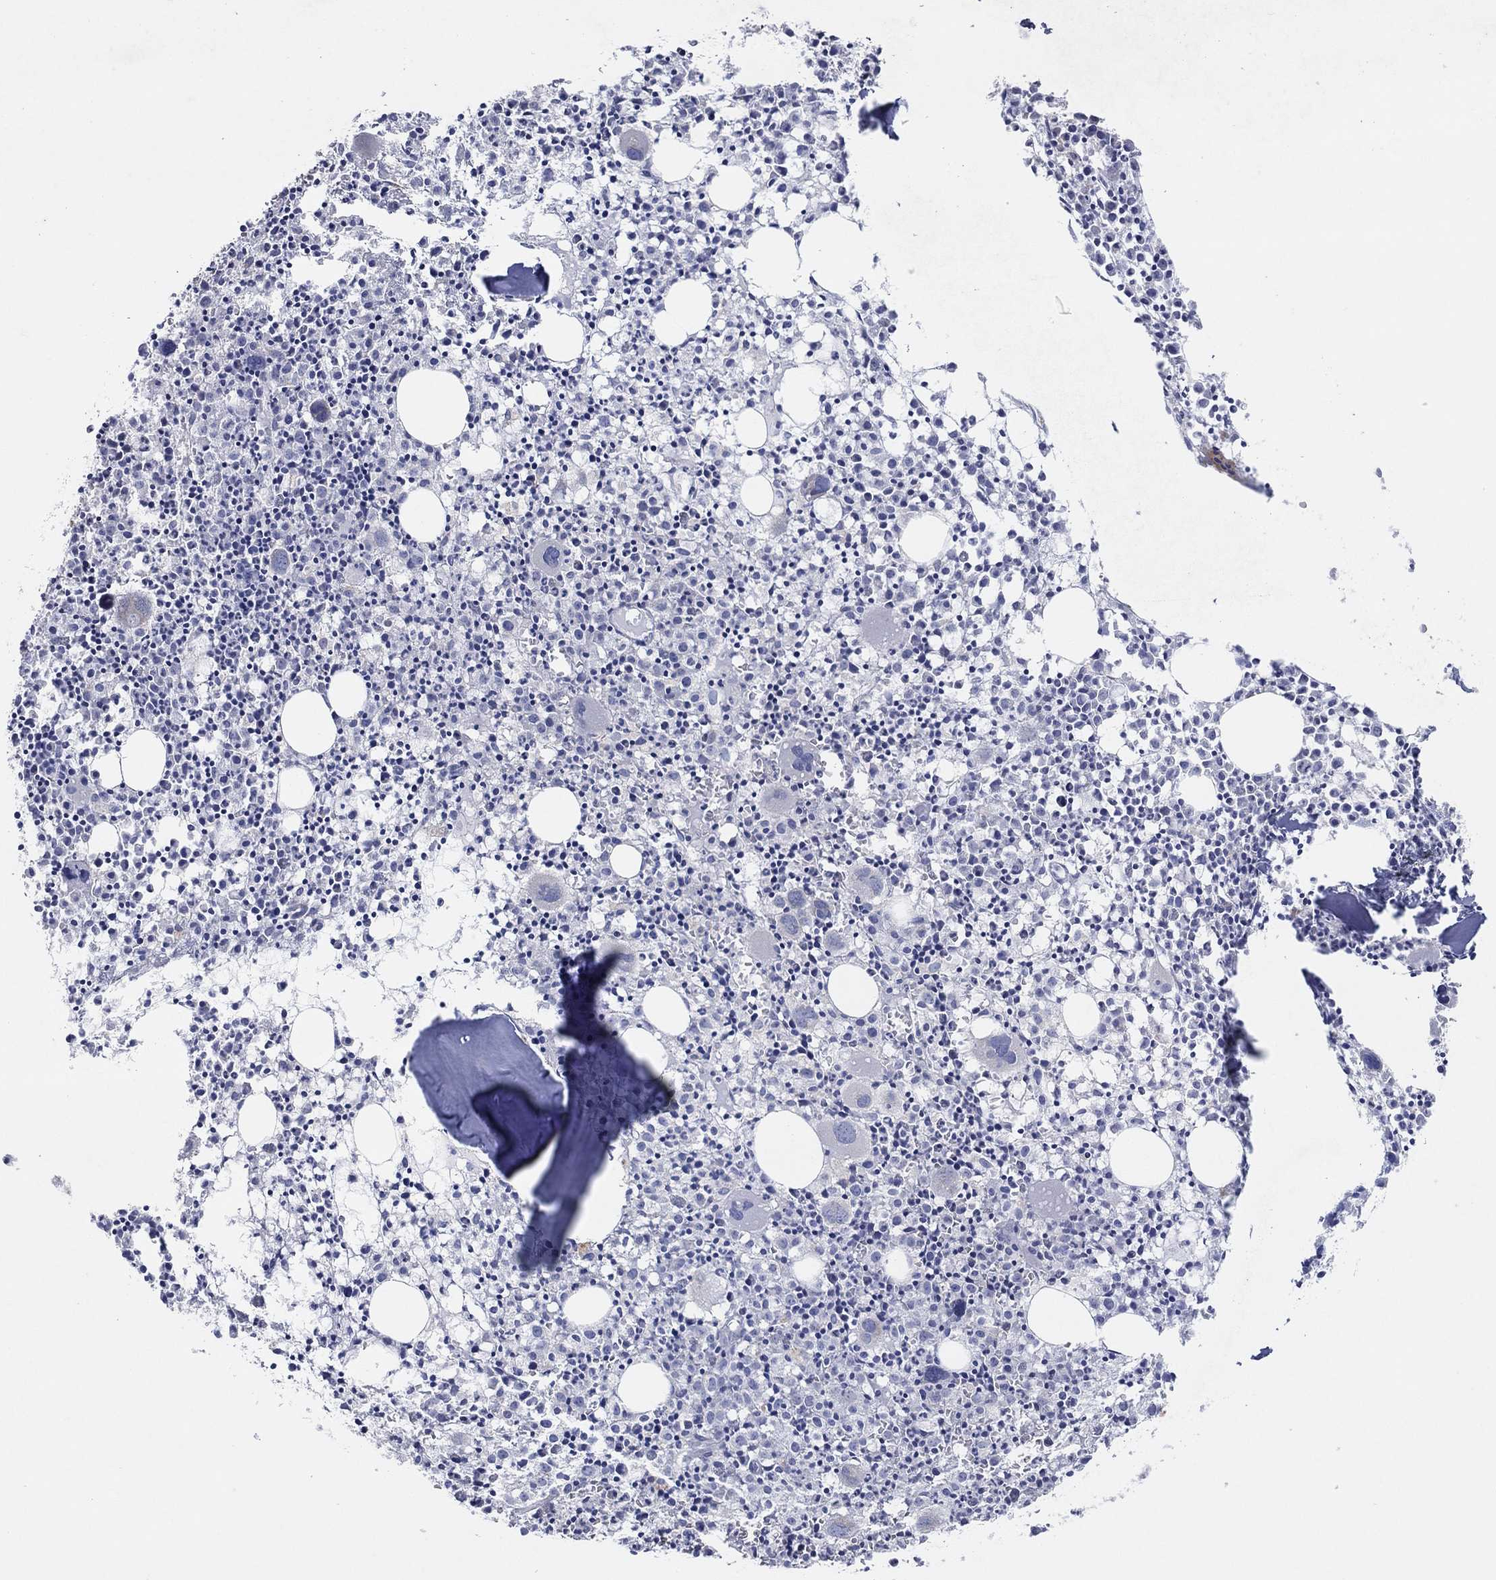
{"staining": {"intensity": "negative", "quantity": "none", "location": "none"}, "tissue": "bone marrow", "cell_type": "Hematopoietic cells", "image_type": "normal", "snomed": [{"axis": "morphology", "description": "Normal tissue, NOS"}, {"axis": "morphology", "description": "Inflammation, NOS"}, {"axis": "topography", "description": "Bone marrow"}], "caption": "DAB (3,3'-diaminobenzidine) immunohistochemical staining of normal human bone marrow demonstrates no significant staining in hematopoietic cells.", "gene": "C9orf85", "patient": {"sex": "male", "age": 3}}